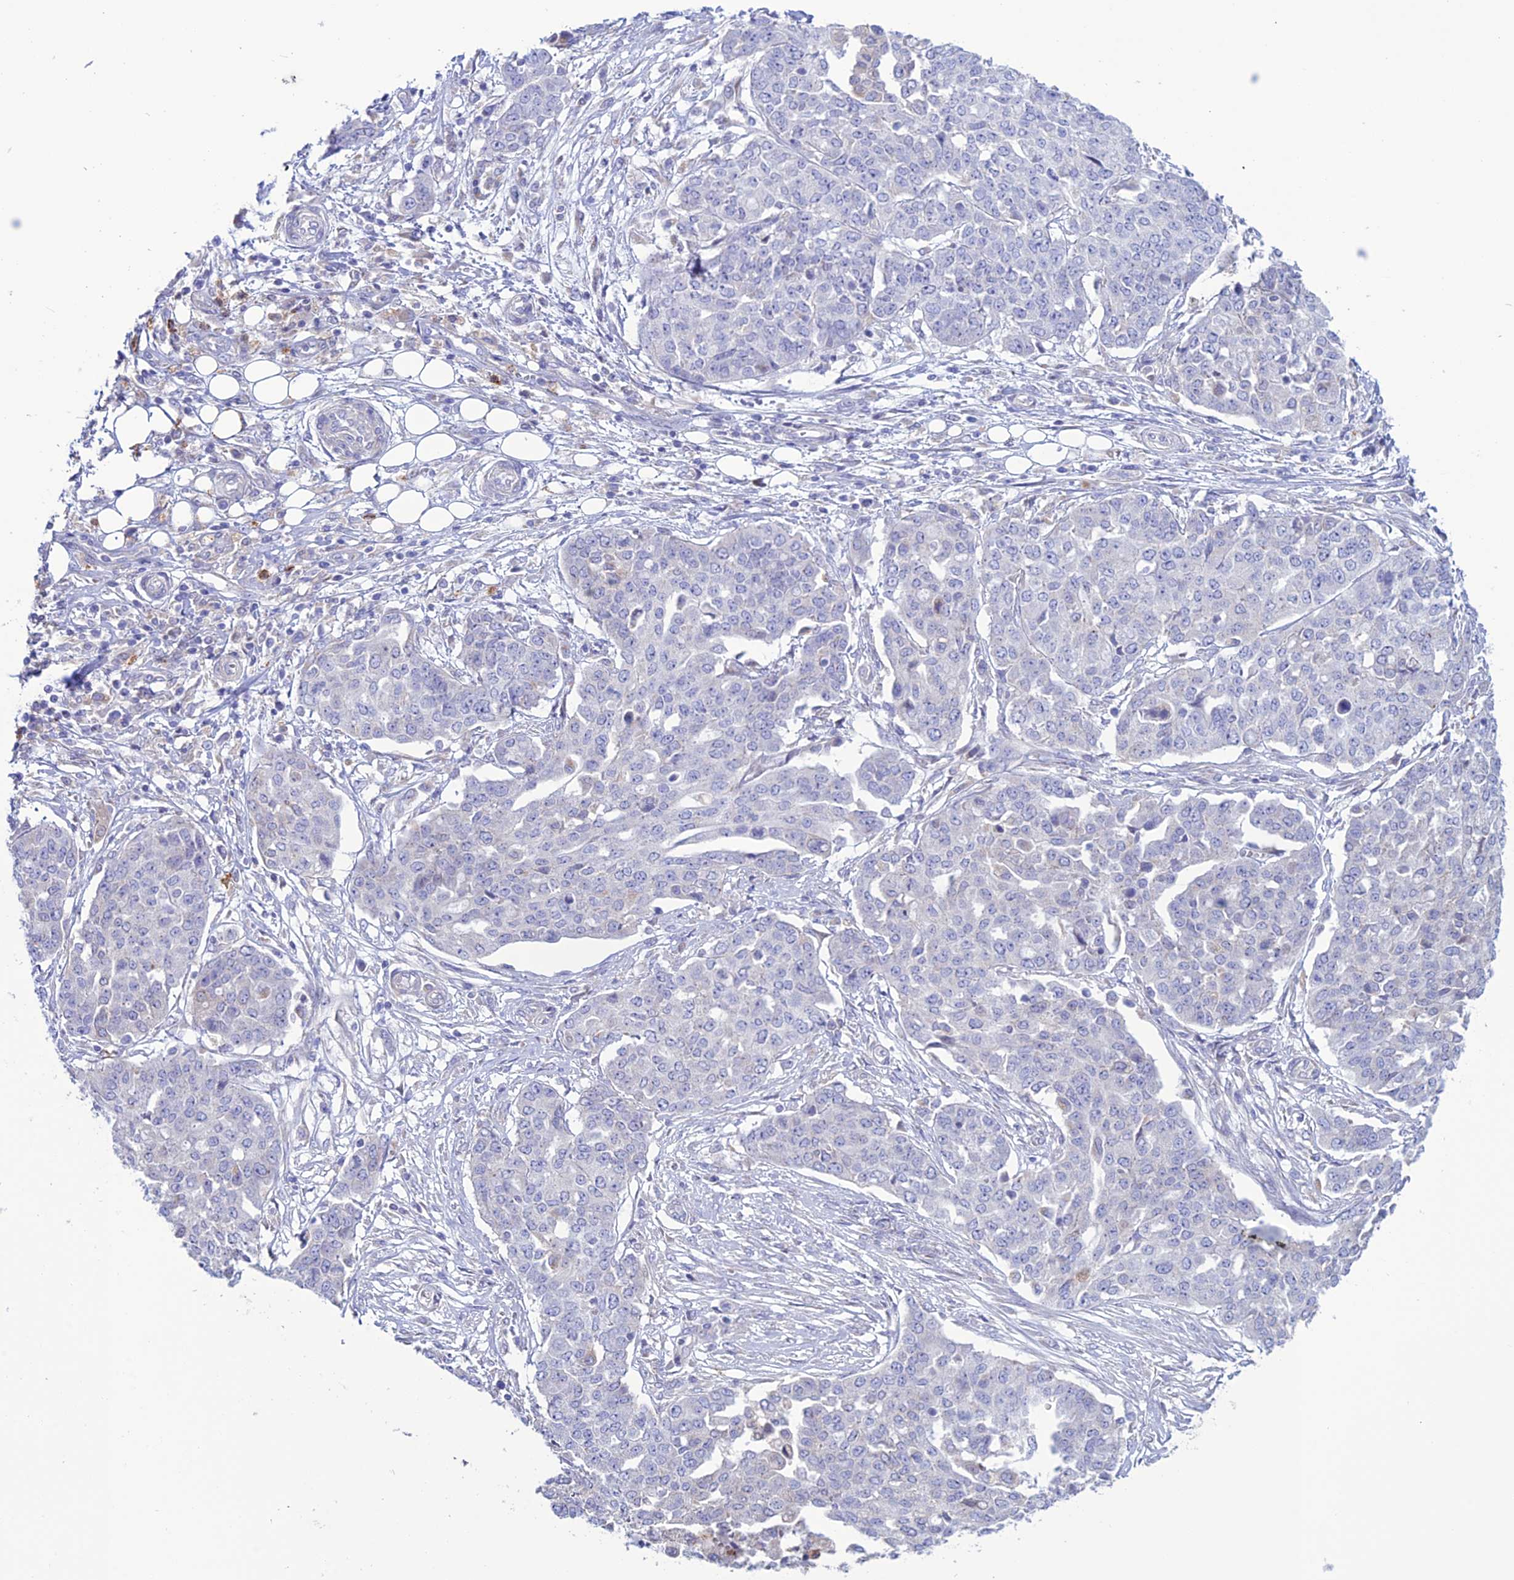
{"staining": {"intensity": "negative", "quantity": "none", "location": "none"}, "tissue": "ovarian cancer", "cell_type": "Tumor cells", "image_type": "cancer", "snomed": [{"axis": "morphology", "description": "Cystadenocarcinoma, serous, NOS"}, {"axis": "topography", "description": "Soft tissue"}, {"axis": "topography", "description": "Ovary"}], "caption": "This is a histopathology image of IHC staining of ovarian cancer (serous cystadenocarcinoma), which shows no expression in tumor cells.", "gene": "CLCN7", "patient": {"sex": "female", "age": 57}}